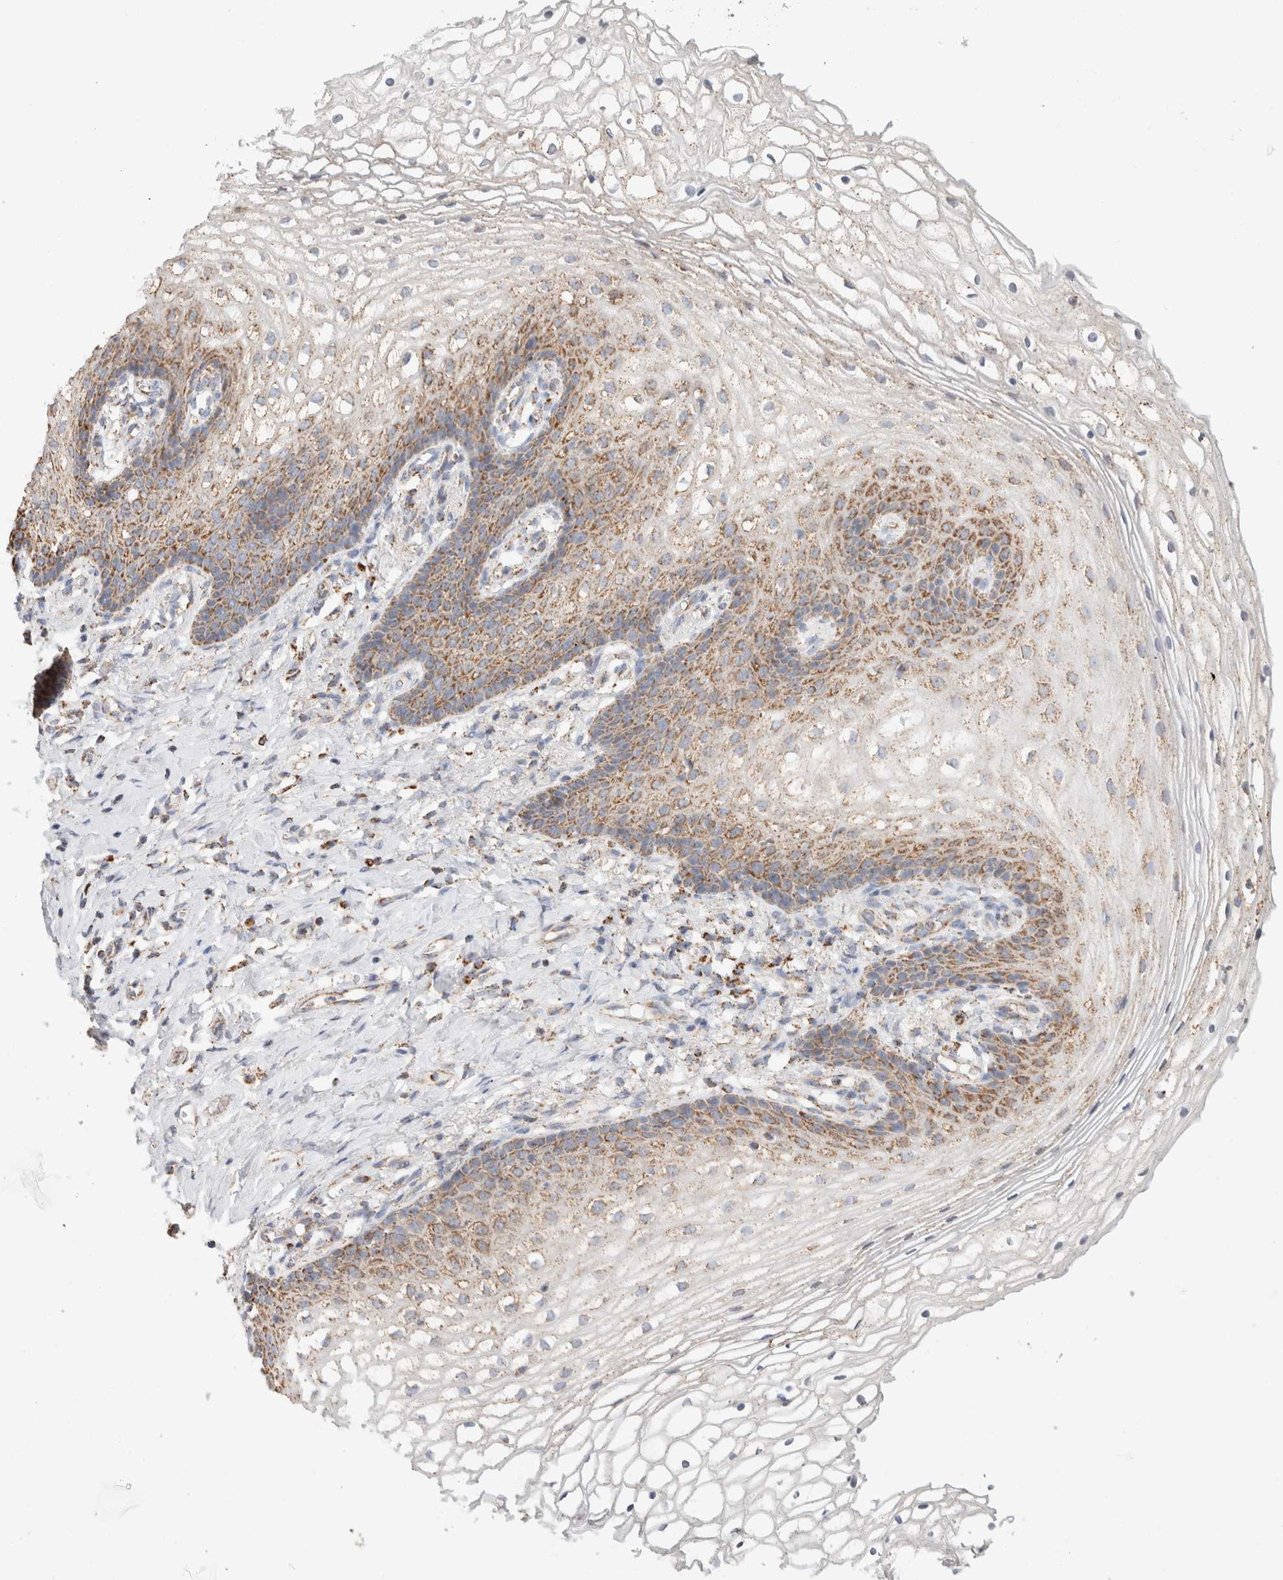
{"staining": {"intensity": "moderate", "quantity": "25%-75%", "location": "cytoplasmic/membranous"}, "tissue": "vagina", "cell_type": "Squamous epithelial cells", "image_type": "normal", "snomed": [{"axis": "morphology", "description": "Normal tissue, NOS"}, {"axis": "topography", "description": "Vagina"}], "caption": "Human vagina stained for a protein (brown) demonstrates moderate cytoplasmic/membranous positive positivity in approximately 25%-75% of squamous epithelial cells.", "gene": "C1QBP", "patient": {"sex": "female", "age": 60}}